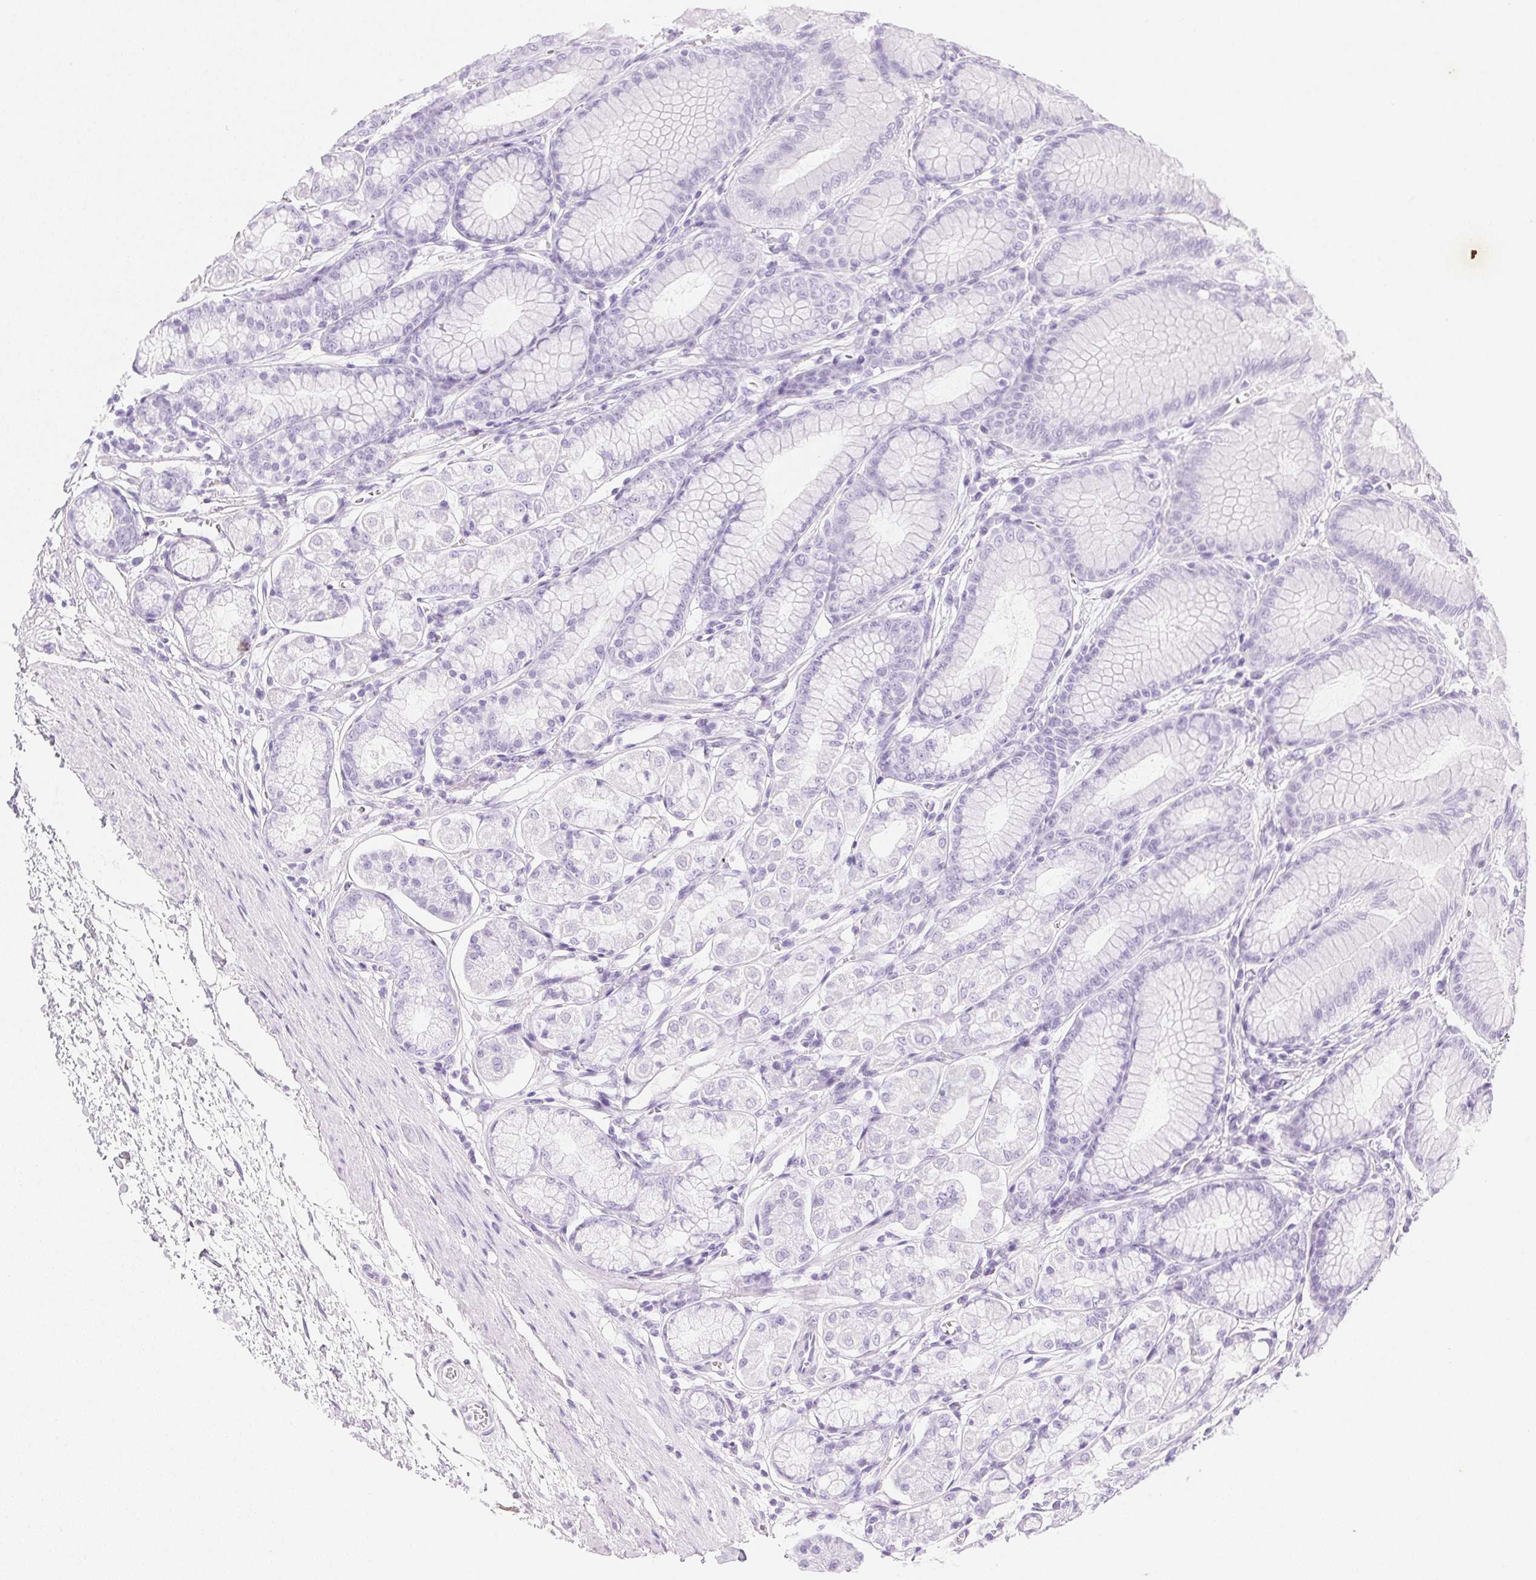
{"staining": {"intensity": "negative", "quantity": "none", "location": "none"}, "tissue": "stomach", "cell_type": "Glandular cells", "image_type": "normal", "snomed": [{"axis": "morphology", "description": "Normal tissue, NOS"}, {"axis": "topography", "description": "Stomach"}, {"axis": "topography", "description": "Stomach, lower"}], "caption": "This is an immunohistochemistry (IHC) histopathology image of unremarkable human stomach. There is no expression in glandular cells.", "gene": "ATP6V1G3", "patient": {"sex": "male", "age": 76}}